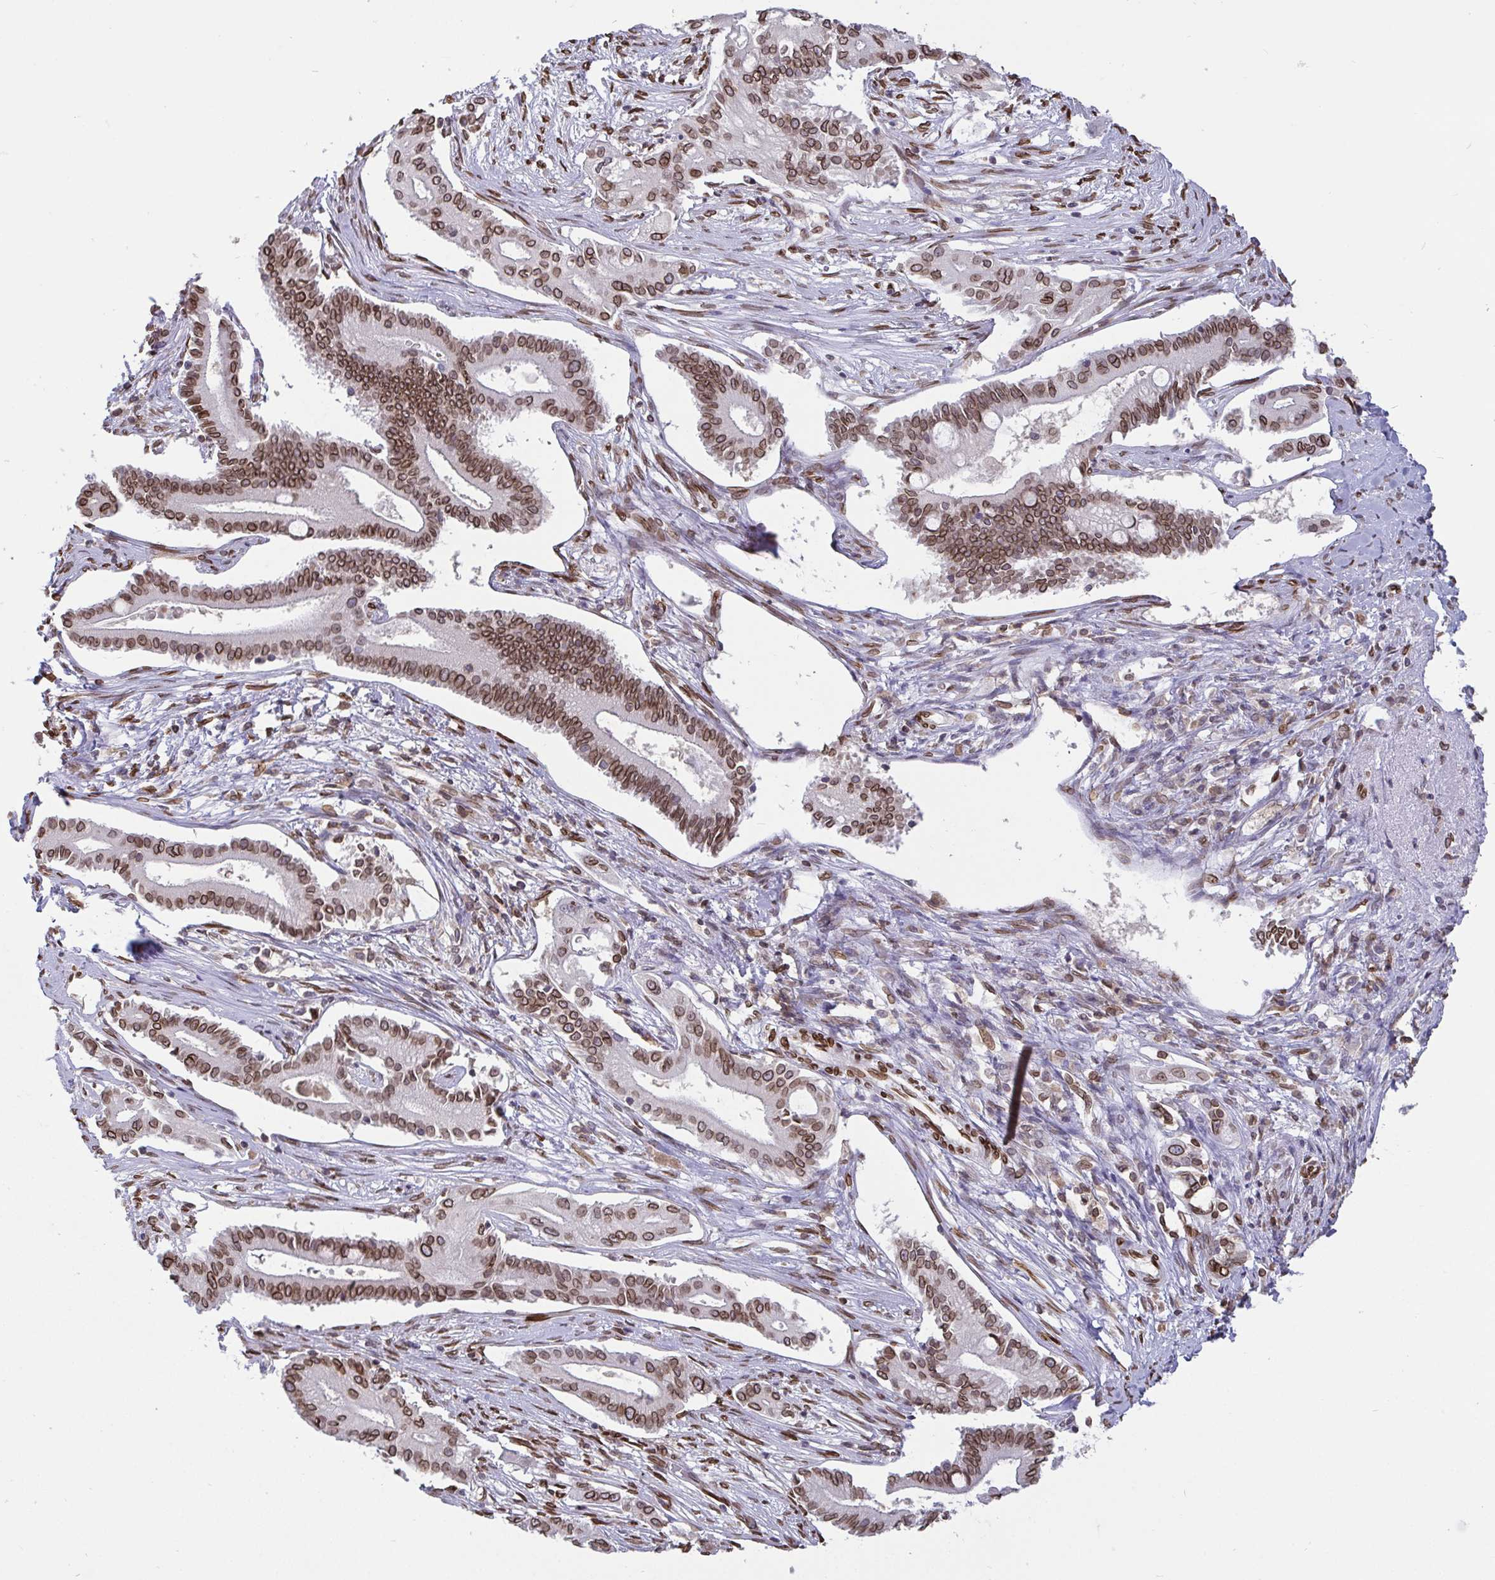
{"staining": {"intensity": "moderate", "quantity": ">75%", "location": "cytoplasmic/membranous,nuclear"}, "tissue": "pancreatic cancer", "cell_type": "Tumor cells", "image_type": "cancer", "snomed": [{"axis": "morphology", "description": "Adenocarcinoma, NOS"}, {"axis": "topography", "description": "Pancreas"}], "caption": "Pancreatic cancer (adenocarcinoma) stained with IHC shows moderate cytoplasmic/membranous and nuclear staining in about >75% of tumor cells.", "gene": "EMD", "patient": {"sex": "female", "age": 68}}